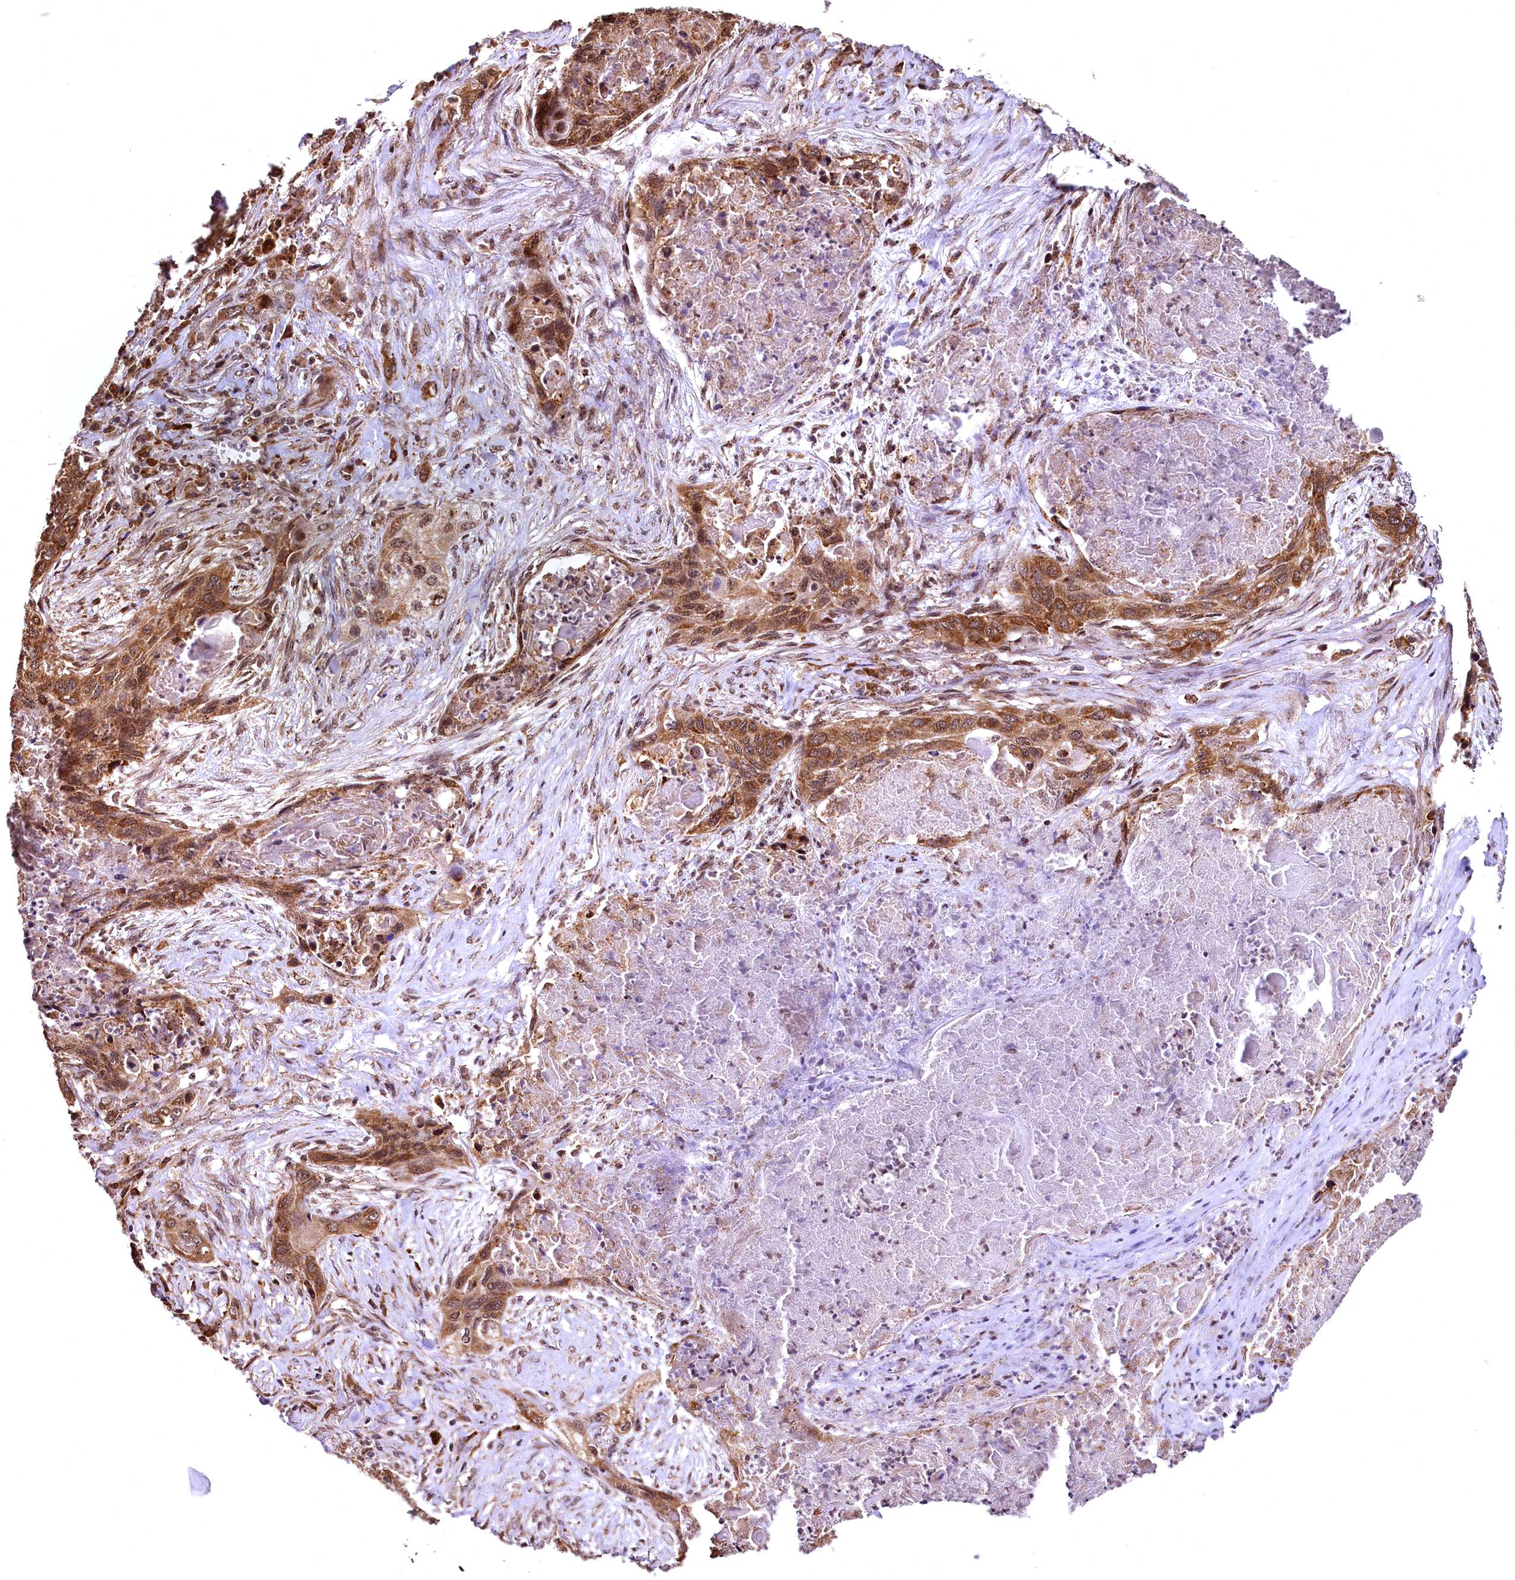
{"staining": {"intensity": "moderate", "quantity": ">75%", "location": "cytoplasmic/membranous"}, "tissue": "lung cancer", "cell_type": "Tumor cells", "image_type": "cancer", "snomed": [{"axis": "morphology", "description": "Squamous cell carcinoma, NOS"}, {"axis": "topography", "description": "Lung"}], "caption": "Immunohistochemistry staining of squamous cell carcinoma (lung), which demonstrates medium levels of moderate cytoplasmic/membranous expression in about >75% of tumor cells indicating moderate cytoplasmic/membranous protein staining. The staining was performed using DAB (brown) for protein detection and nuclei were counterstained in hematoxylin (blue).", "gene": "PDS5B", "patient": {"sex": "female", "age": 63}}